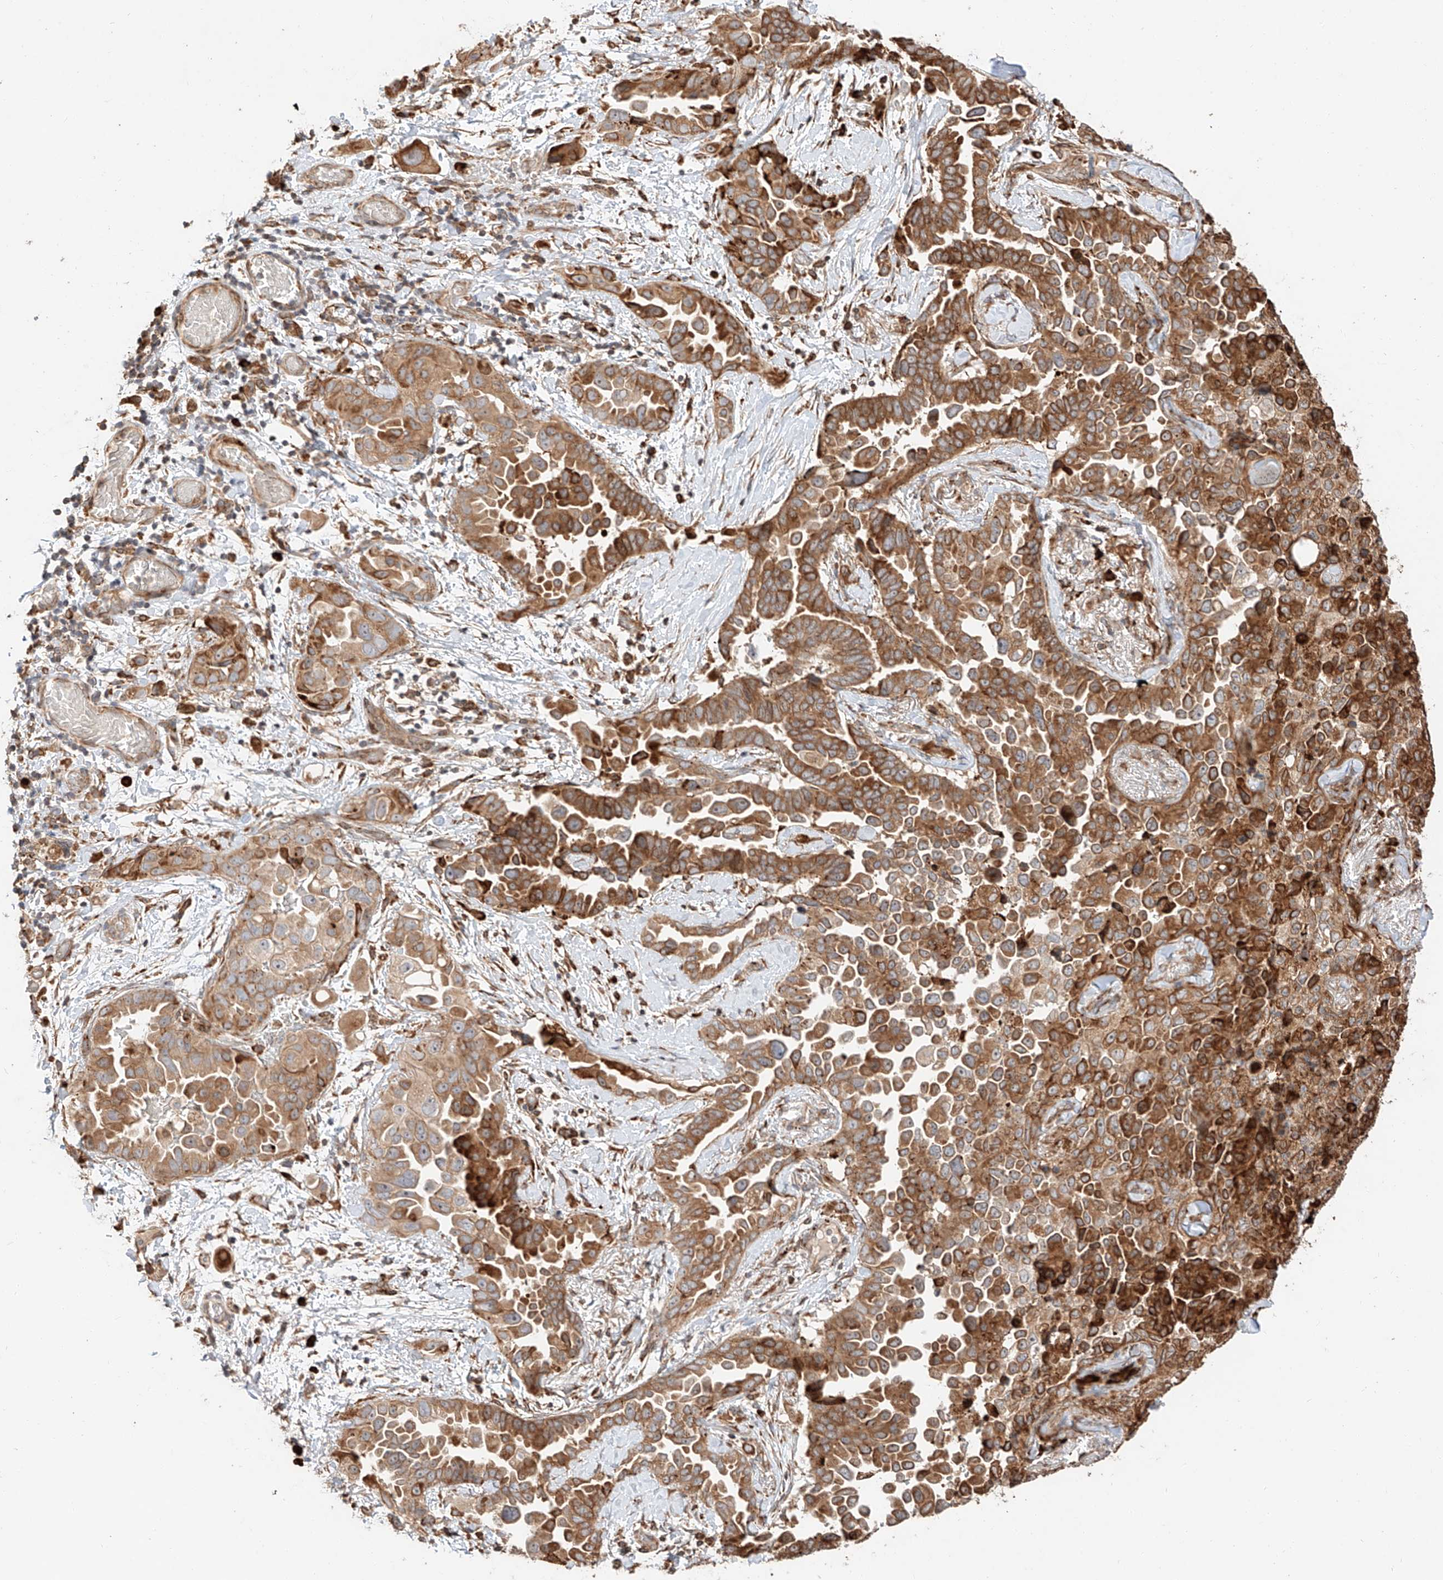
{"staining": {"intensity": "moderate", "quantity": ">75%", "location": "cytoplasmic/membranous"}, "tissue": "lung cancer", "cell_type": "Tumor cells", "image_type": "cancer", "snomed": [{"axis": "morphology", "description": "Adenocarcinoma, NOS"}, {"axis": "topography", "description": "Lung"}], "caption": "Protein staining of lung adenocarcinoma tissue shows moderate cytoplasmic/membranous expression in approximately >75% of tumor cells. The protein of interest is stained brown, and the nuclei are stained in blue (DAB IHC with brightfield microscopy, high magnification).", "gene": "ZNF84", "patient": {"sex": "female", "age": 67}}